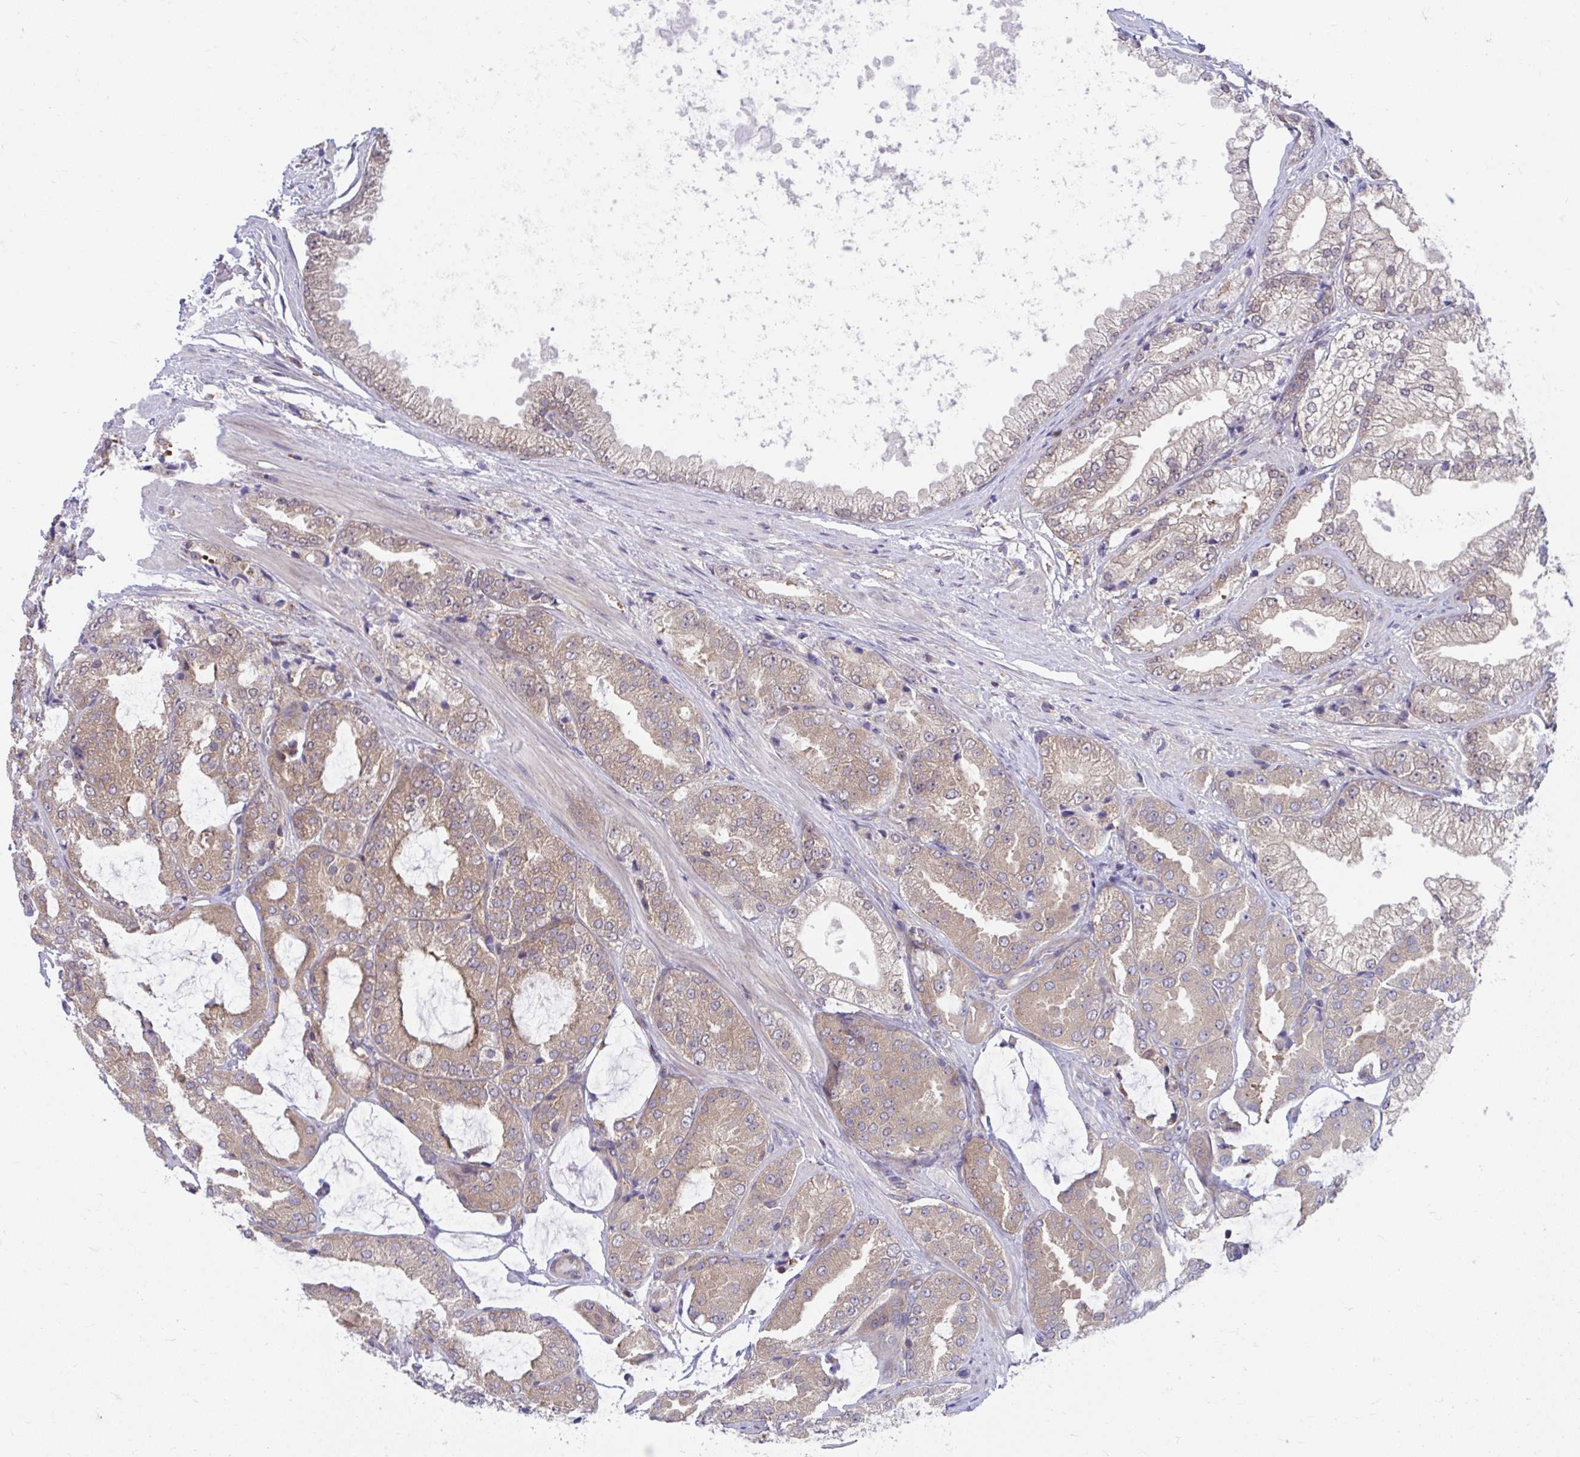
{"staining": {"intensity": "weak", "quantity": ">75%", "location": "cytoplasmic/membranous"}, "tissue": "prostate cancer", "cell_type": "Tumor cells", "image_type": "cancer", "snomed": [{"axis": "morphology", "description": "Adenocarcinoma, High grade"}, {"axis": "topography", "description": "Prostate"}], "caption": "Prostate cancer stained with DAB IHC exhibits low levels of weak cytoplasmic/membranous expression in about >75% of tumor cells.", "gene": "PCDHB7", "patient": {"sex": "male", "age": 68}}